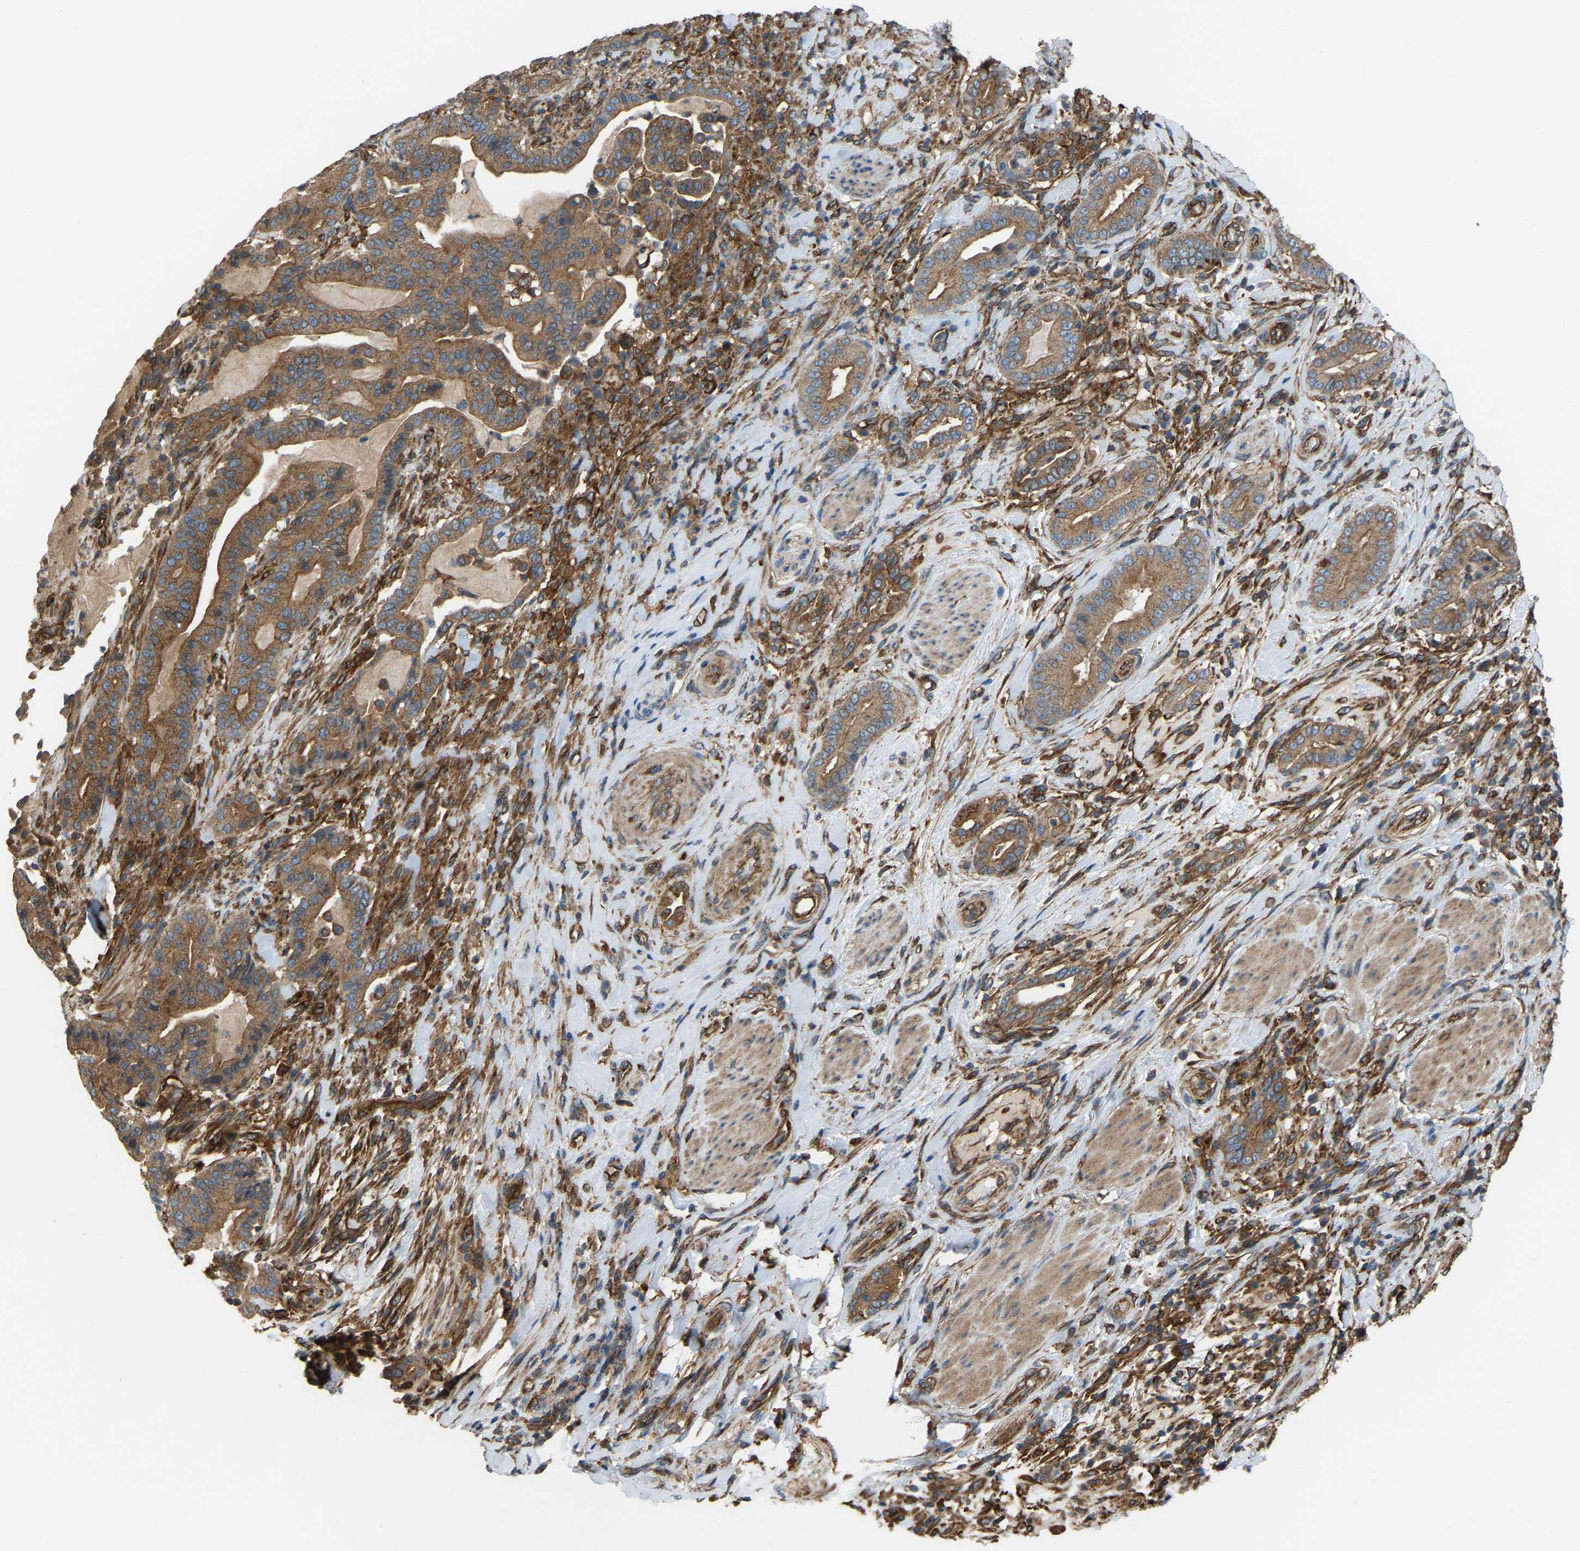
{"staining": {"intensity": "moderate", "quantity": ">75%", "location": "cytoplasmic/membranous"}, "tissue": "pancreatic cancer", "cell_type": "Tumor cells", "image_type": "cancer", "snomed": [{"axis": "morphology", "description": "Normal tissue, NOS"}, {"axis": "morphology", "description": "Adenocarcinoma, NOS"}, {"axis": "topography", "description": "Pancreas"}], "caption": "Protein expression analysis of pancreatic cancer (adenocarcinoma) reveals moderate cytoplasmic/membranous staining in approximately >75% of tumor cells.", "gene": "PICALM", "patient": {"sex": "male", "age": 63}}